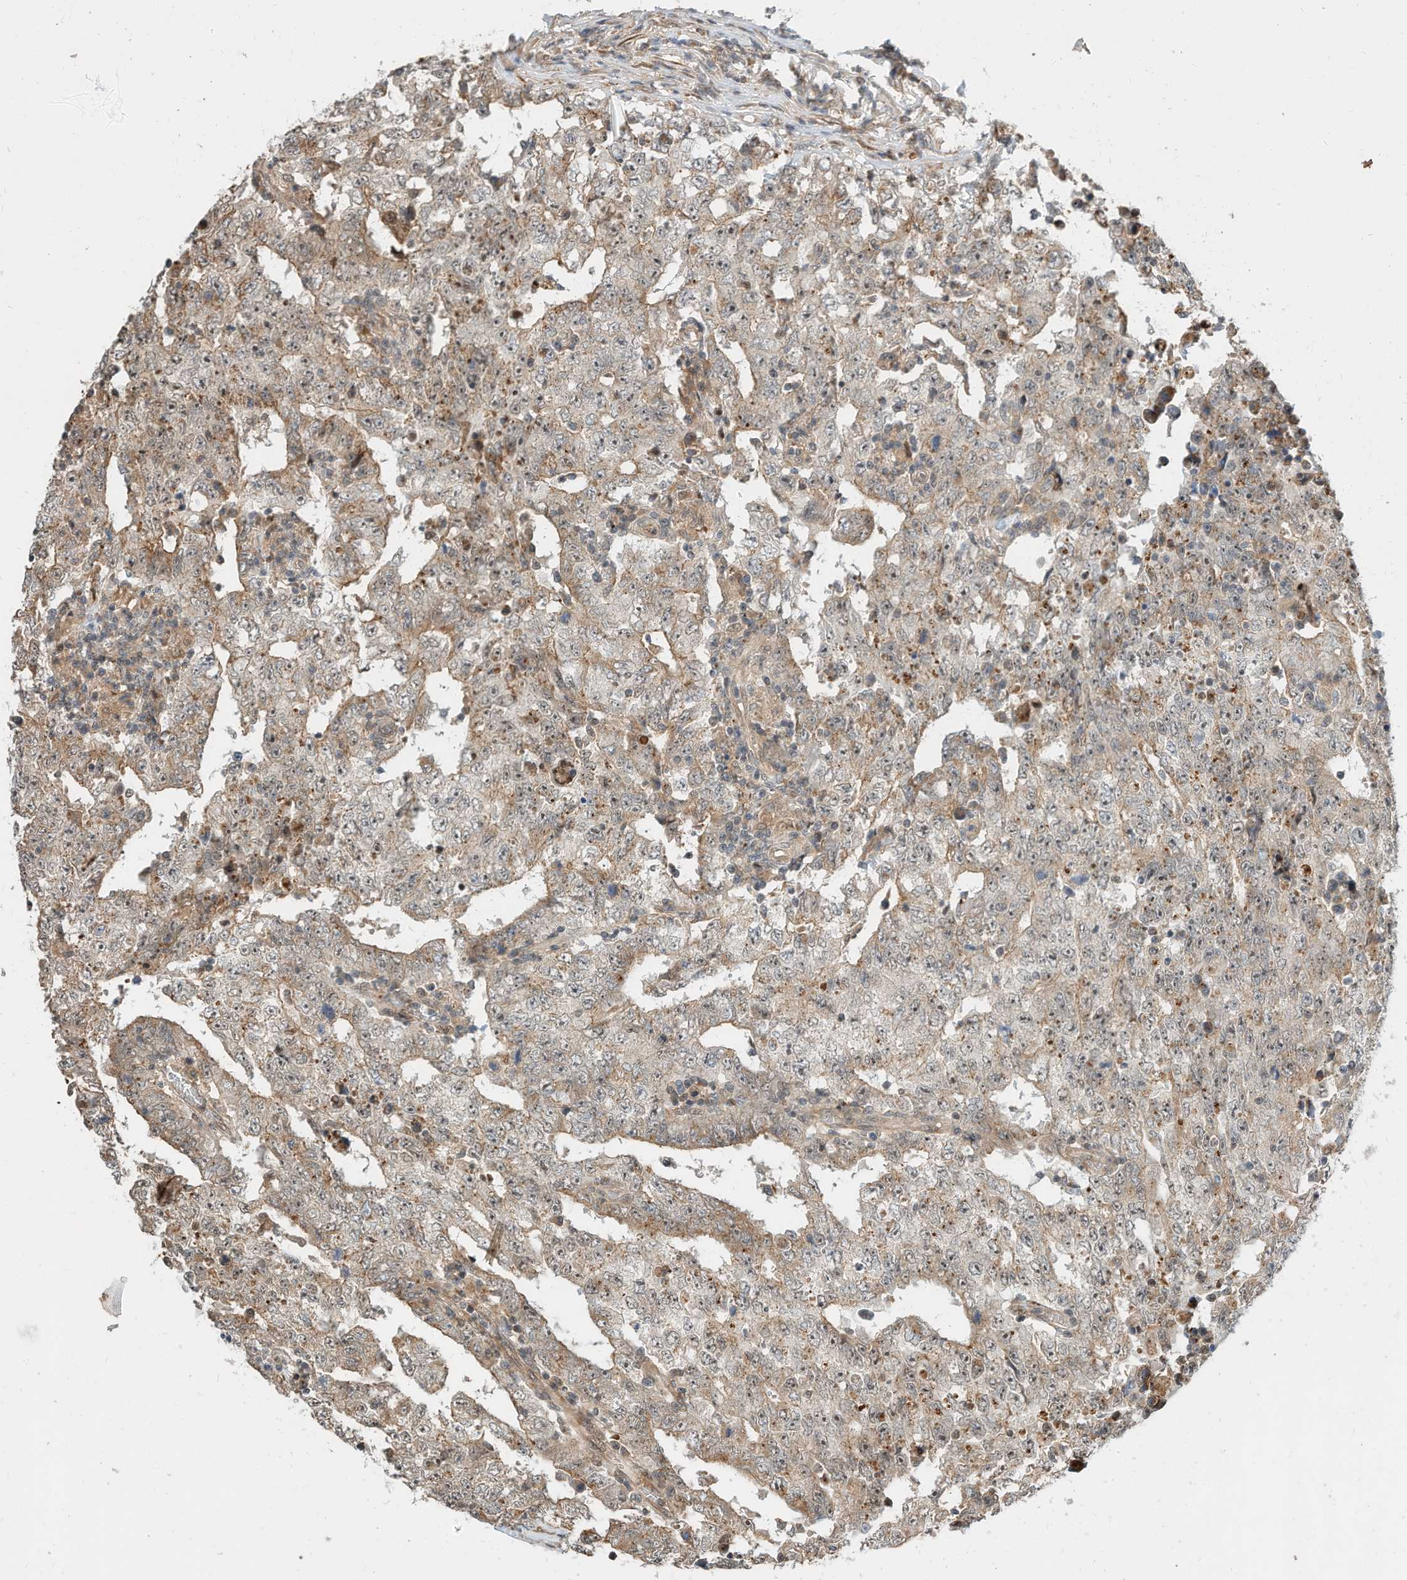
{"staining": {"intensity": "weak", "quantity": "25%-75%", "location": "cytoplasmic/membranous,nuclear"}, "tissue": "testis cancer", "cell_type": "Tumor cells", "image_type": "cancer", "snomed": [{"axis": "morphology", "description": "Carcinoma, Embryonal, NOS"}, {"axis": "topography", "description": "Testis"}], "caption": "An immunohistochemistry (IHC) image of neoplastic tissue is shown. Protein staining in brown labels weak cytoplasmic/membranous and nuclear positivity in embryonal carcinoma (testis) within tumor cells.", "gene": "CPAMD8", "patient": {"sex": "male", "age": 26}}